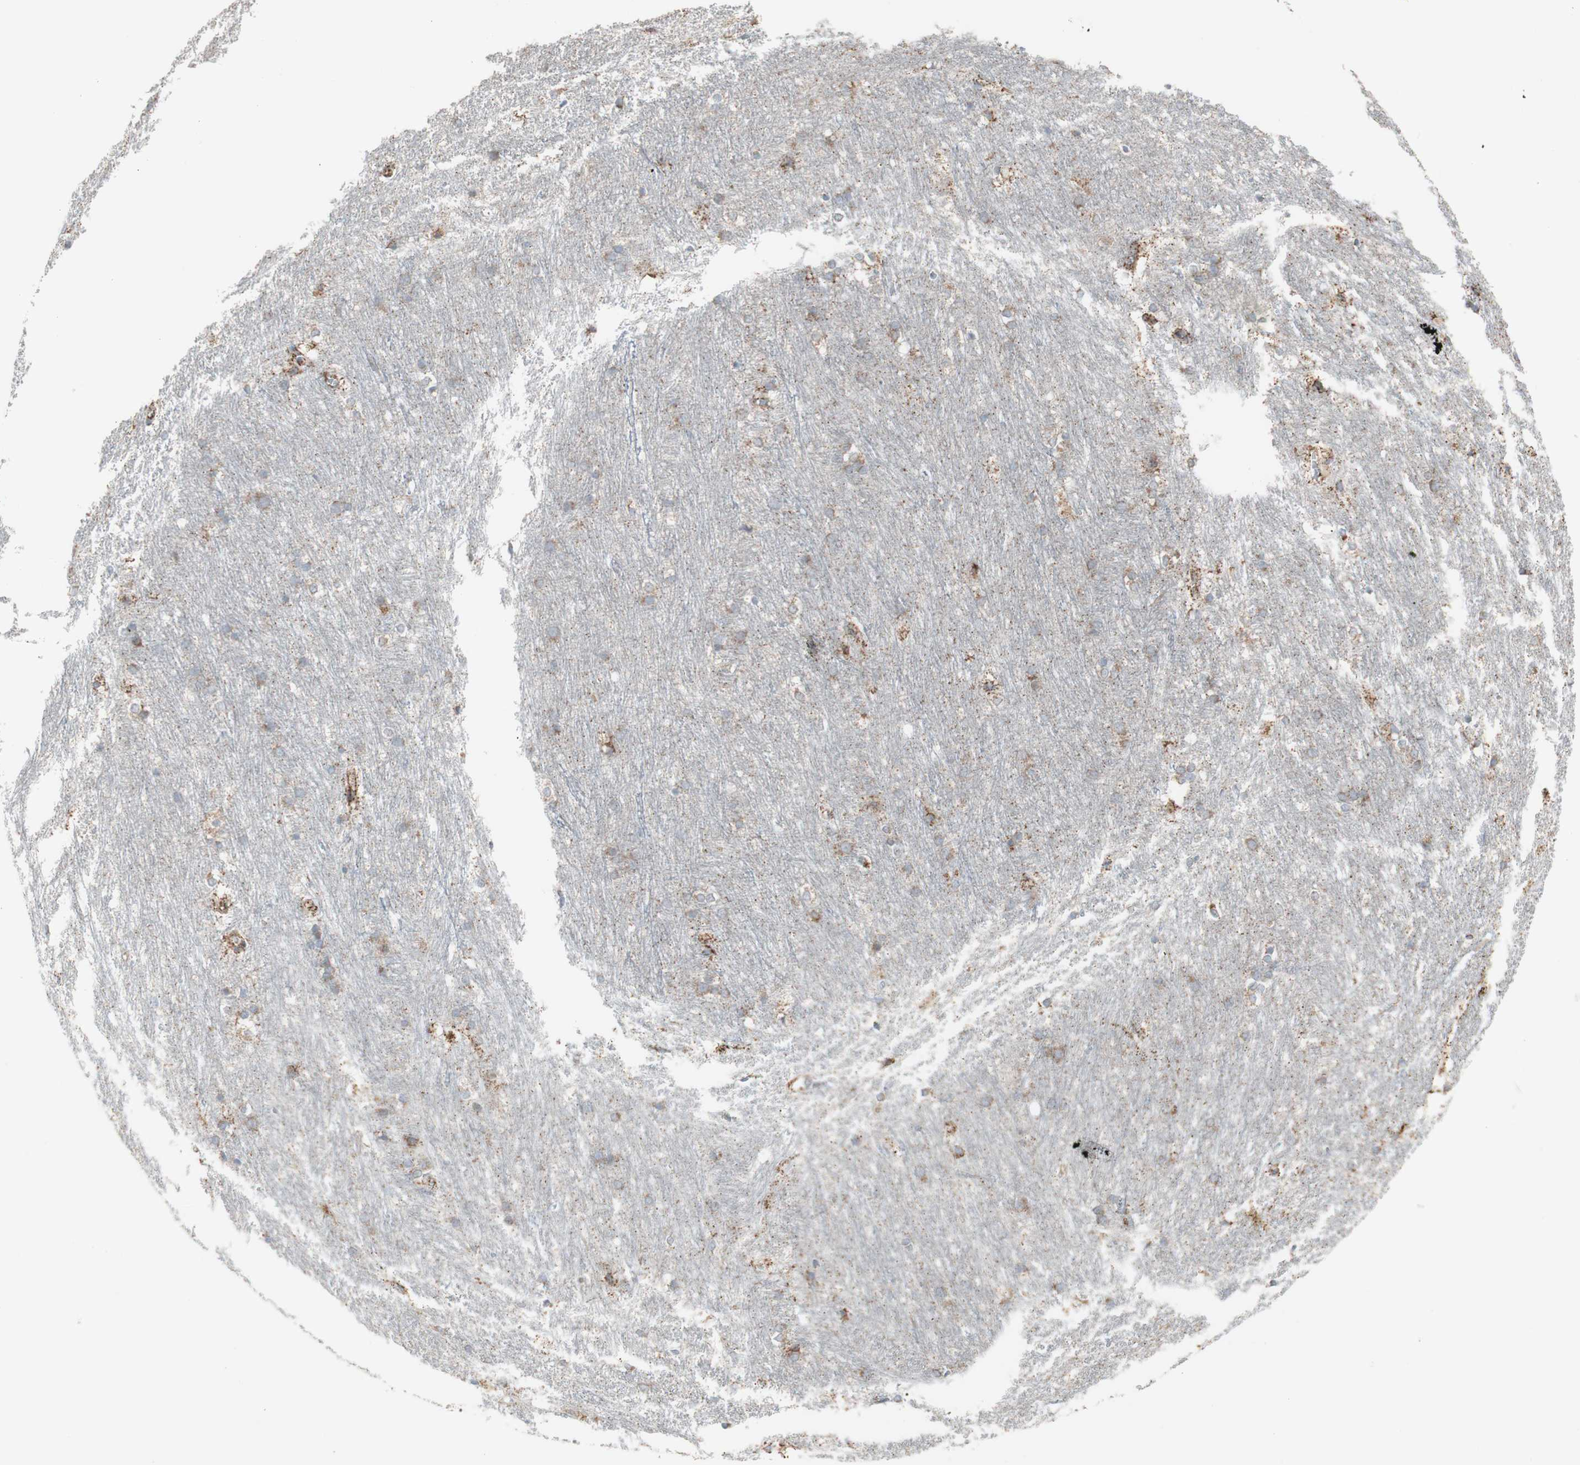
{"staining": {"intensity": "weak", "quantity": "25%-75%", "location": "cytoplasmic/membranous"}, "tissue": "caudate", "cell_type": "Glial cells", "image_type": "normal", "snomed": [{"axis": "morphology", "description": "Normal tissue, NOS"}, {"axis": "topography", "description": "Lateral ventricle wall"}], "caption": "An IHC micrograph of unremarkable tissue is shown. Protein staining in brown shows weak cytoplasmic/membranous positivity in caudate within glial cells.", "gene": "C3orf52", "patient": {"sex": "female", "age": 19}}